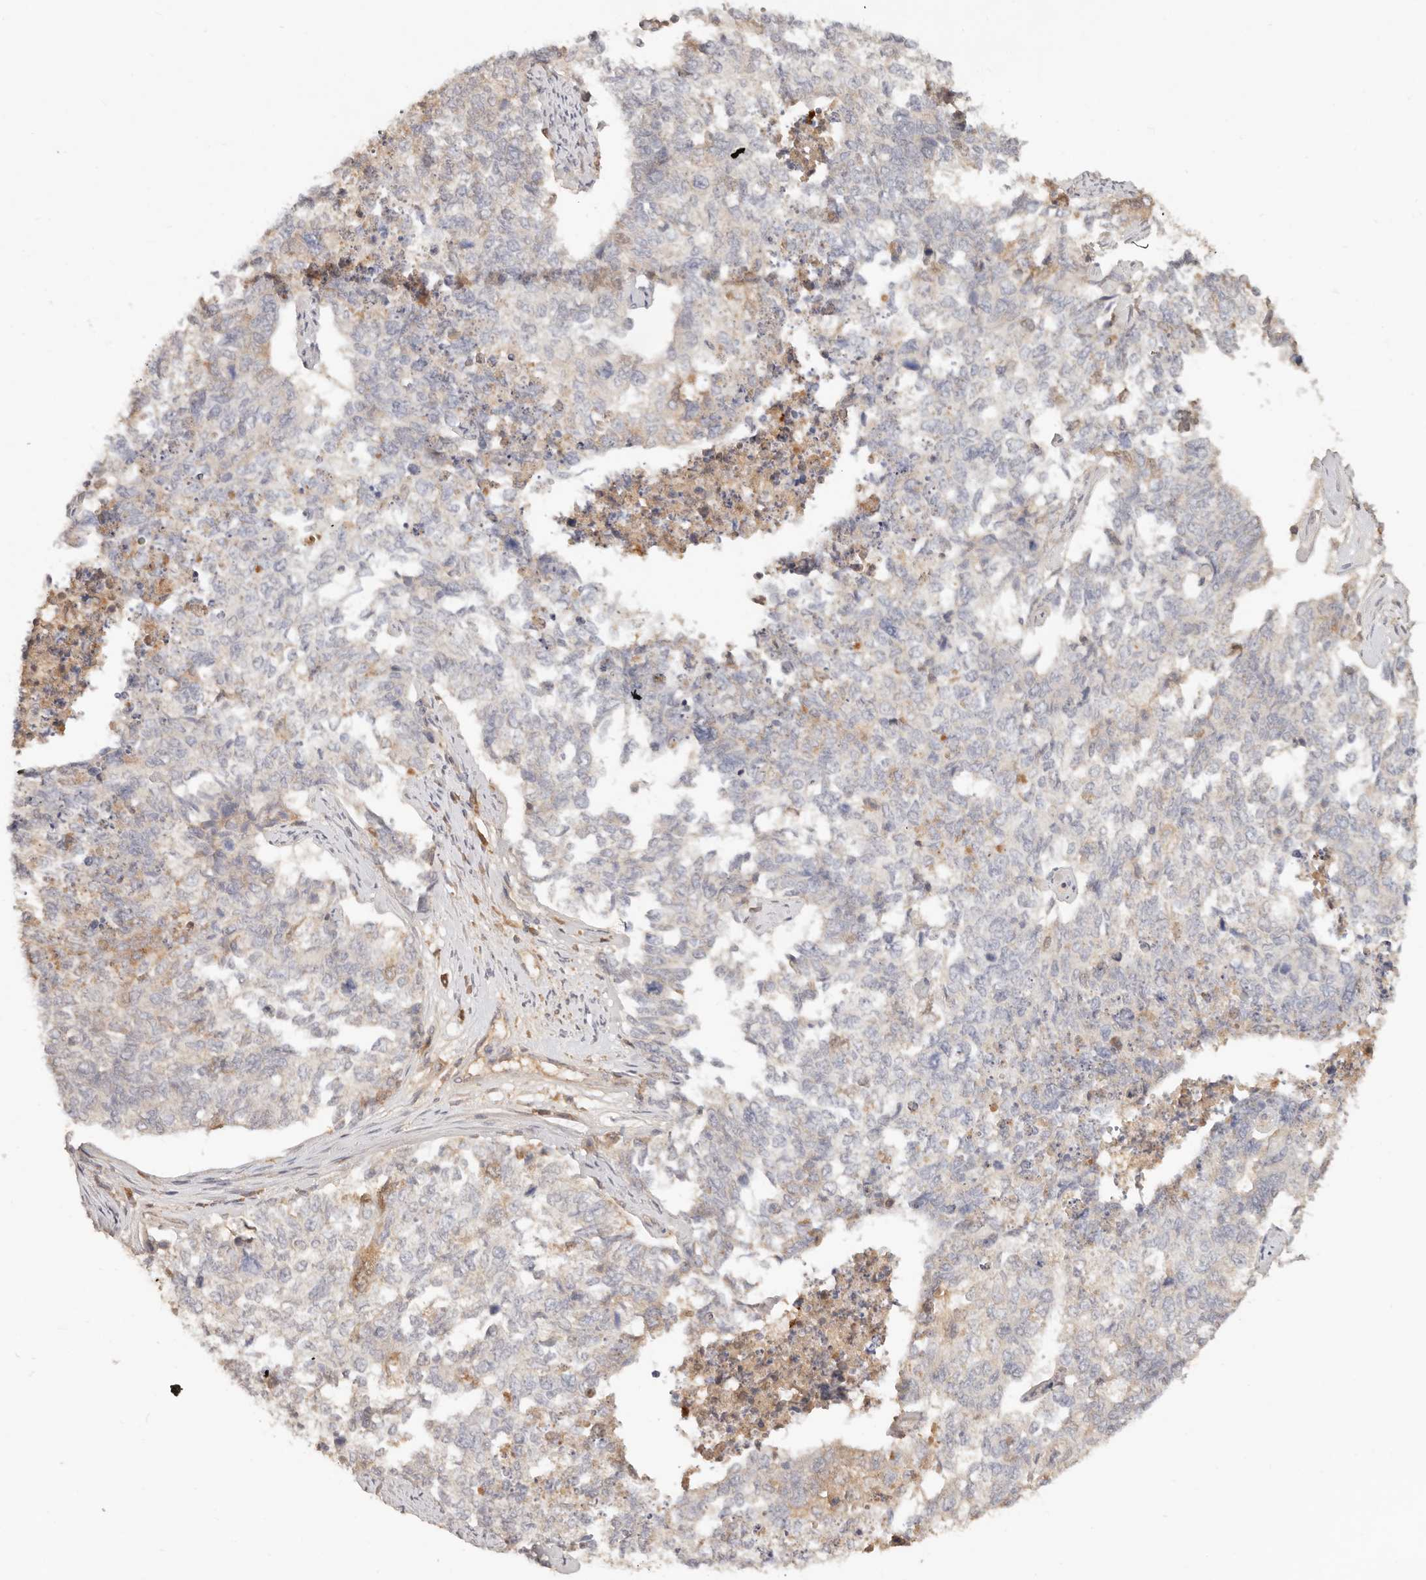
{"staining": {"intensity": "negative", "quantity": "none", "location": "none"}, "tissue": "cervical cancer", "cell_type": "Tumor cells", "image_type": "cancer", "snomed": [{"axis": "morphology", "description": "Squamous cell carcinoma, NOS"}, {"axis": "topography", "description": "Cervix"}], "caption": "IHC photomicrograph of neoplastic tissue: human cervical squamous cell carcinoma stained with DAB (3,3'-diaminobenzidine) shows no significant protein positivity in tumor cells.", "gene": "NECAP2", "patient": {"sex": "female", "age": 63}}